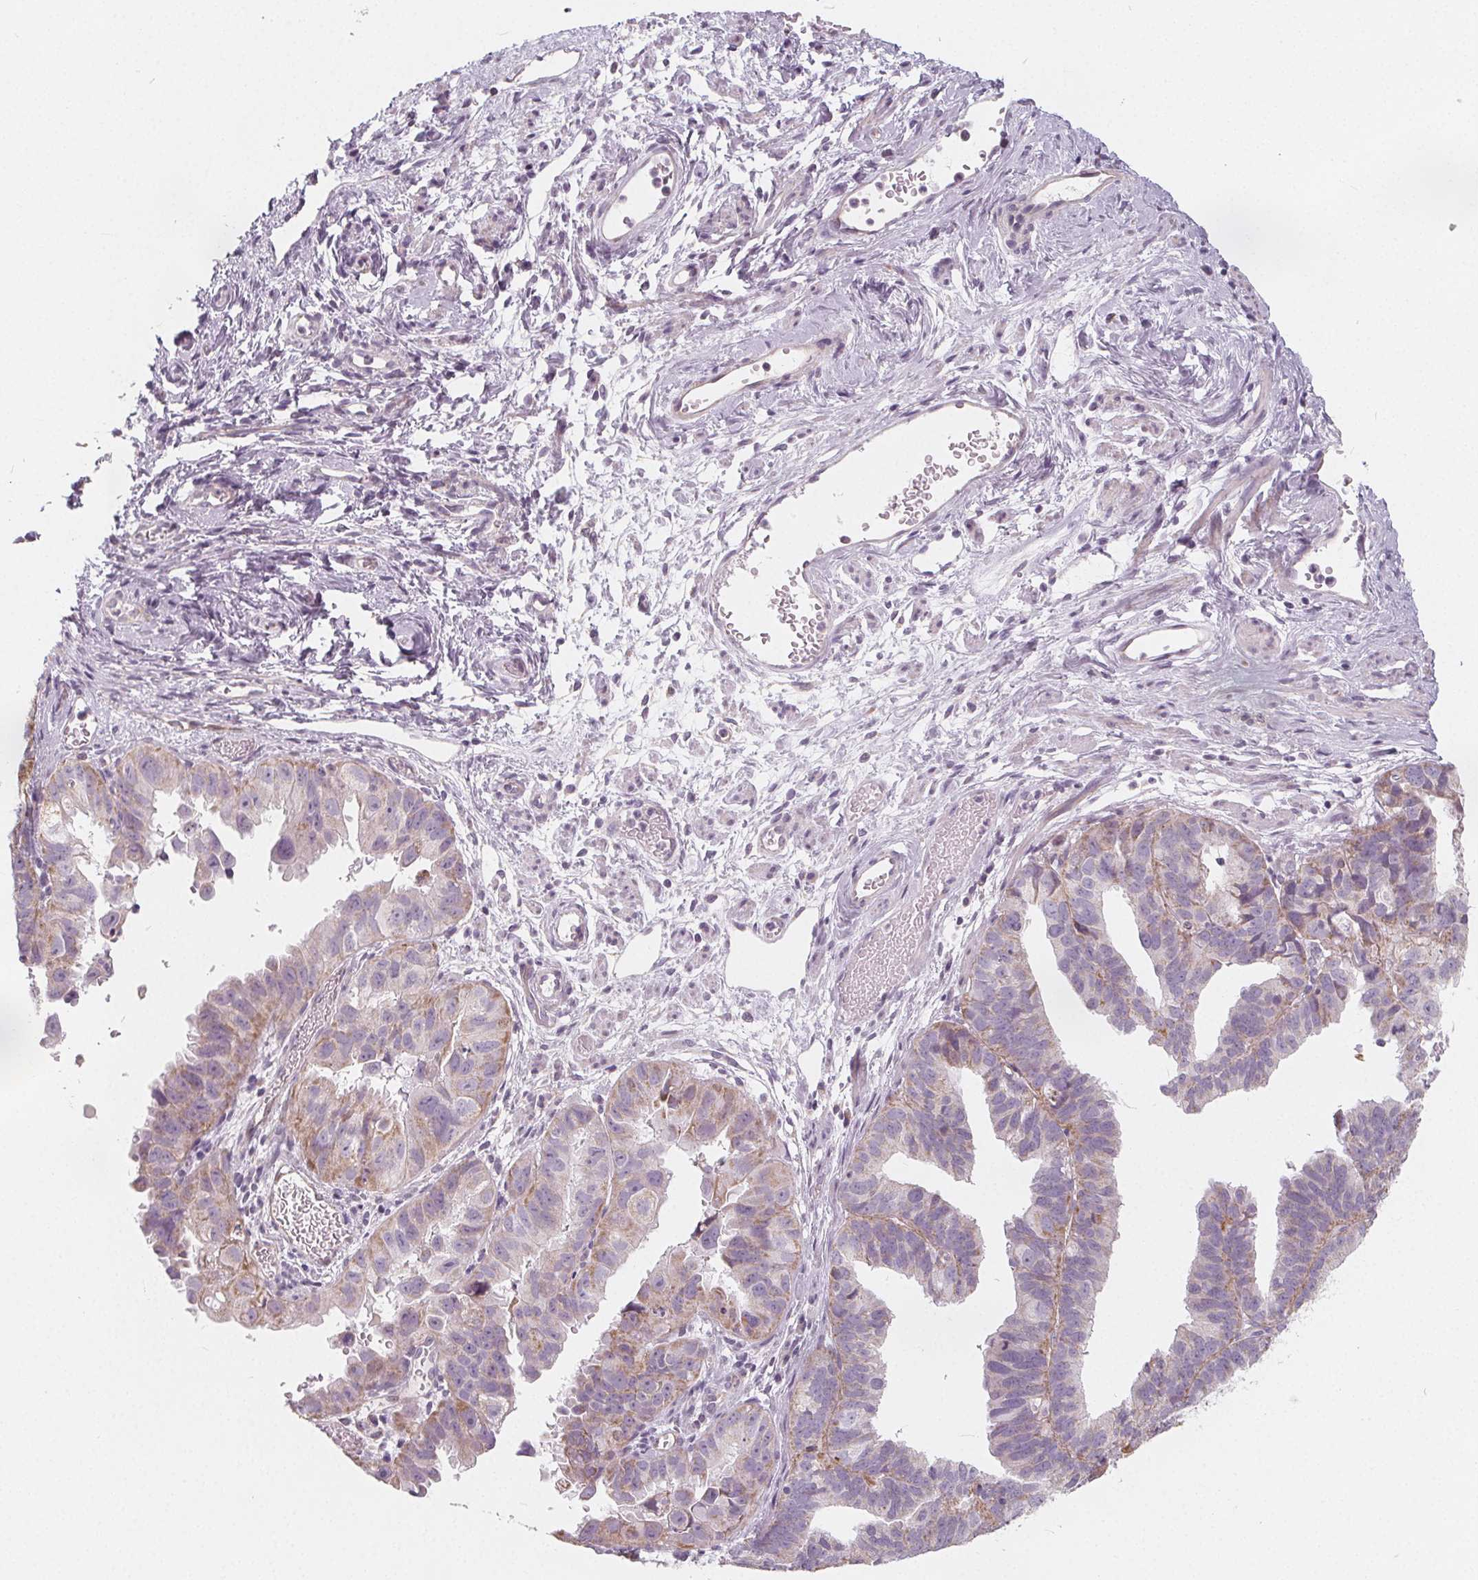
{"staining": {"intensity": "weak", "quantity": "<25%", "location": "cytoplasmic/membranous"}, "tissue": "ovarian cancer", "cell_type": "Tumor cells", "image_type": "cancer", "snomed": [{"axis": "morphology", "description": "Carcinoma, endometroid"}, {"axis": "topography", "description": "Ovary"}], "caption": "Ovarian cancer stained for a protein using immunohistochemistry demonstrates no expression tumor cells.", "gene": "NUP210L", "patient": {"sex": "female", "age": 85}}